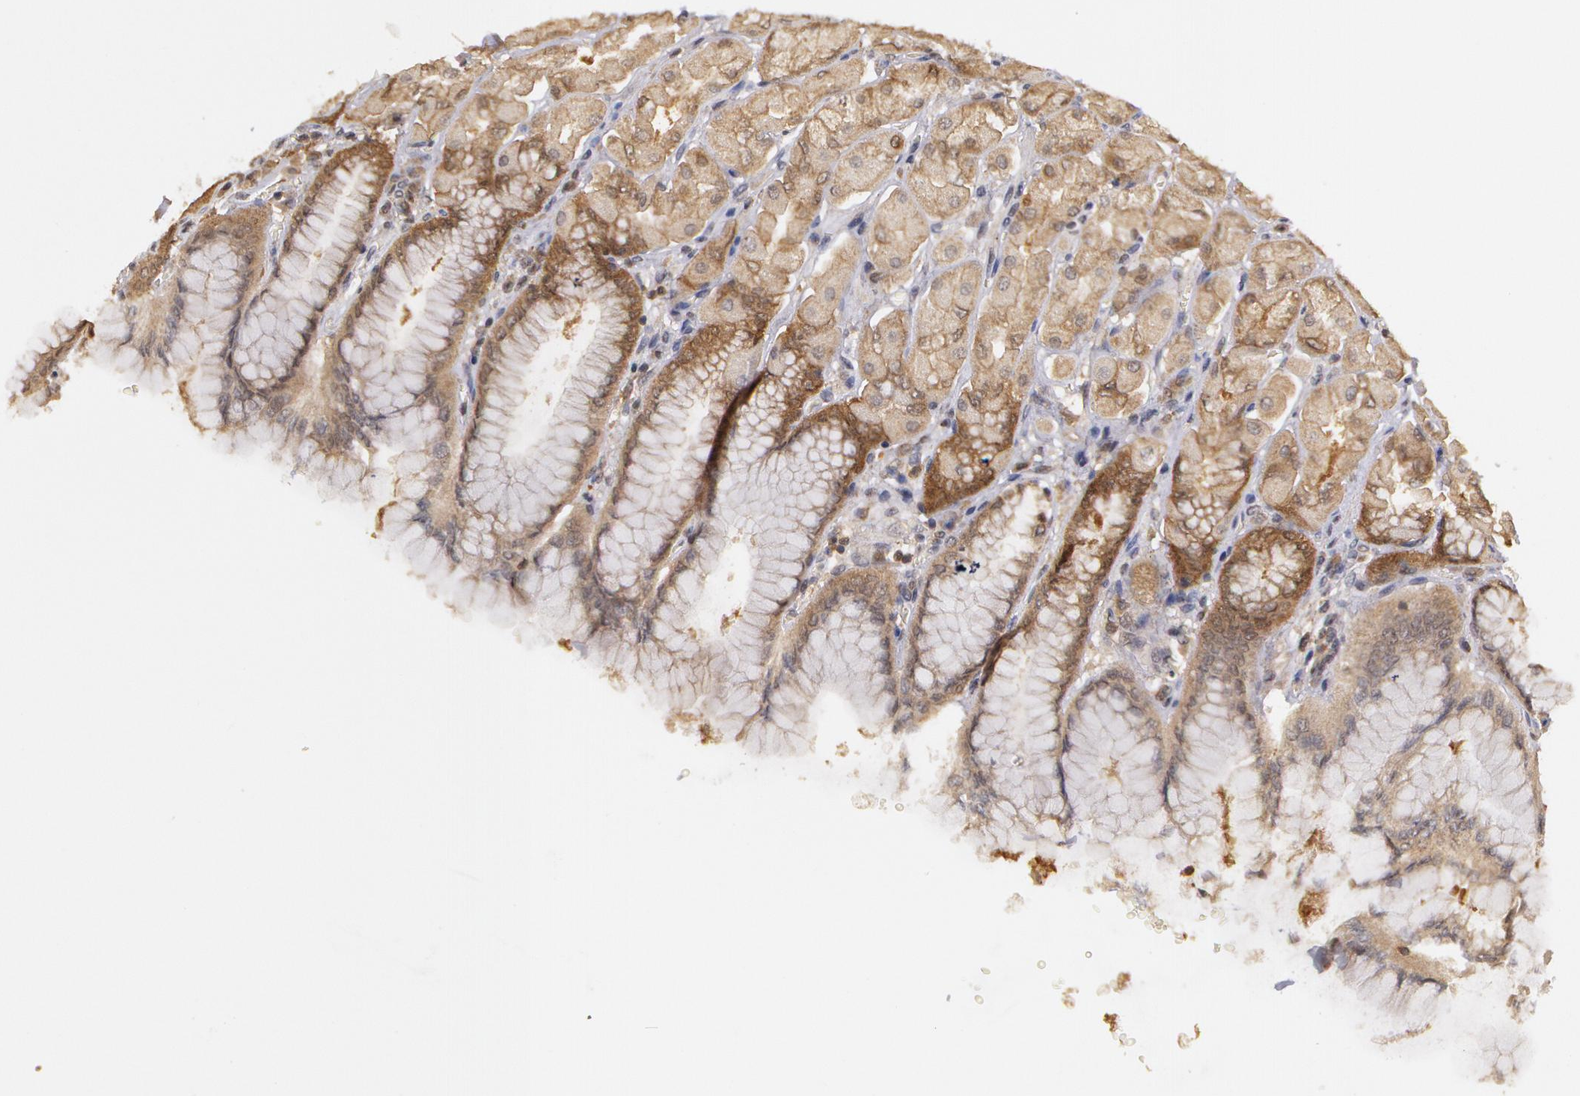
{"staining": {"intensity": "weak", "quantity": "25%-75%", "location": "cytoplasmic/membranous"}, "tissue": "stomach", "cell_type": "Glandular cells", "image_type": "normal", "snomed": [{"axis": "morphology", "description": "Normal tissue, NOS"}, {"axis": "topography", "description": "Stomach, upper"}], "caption": "Immunohistochemistry (IHC) histopathology image of unremarkable human stomach stained for a protein (brown), which shows low levels of weak cytoplasmic/membranous expression in about 25%-75% of glandular cells.", "gene": "AHSA1", "patient": {"sex": "female", "age": 56}}